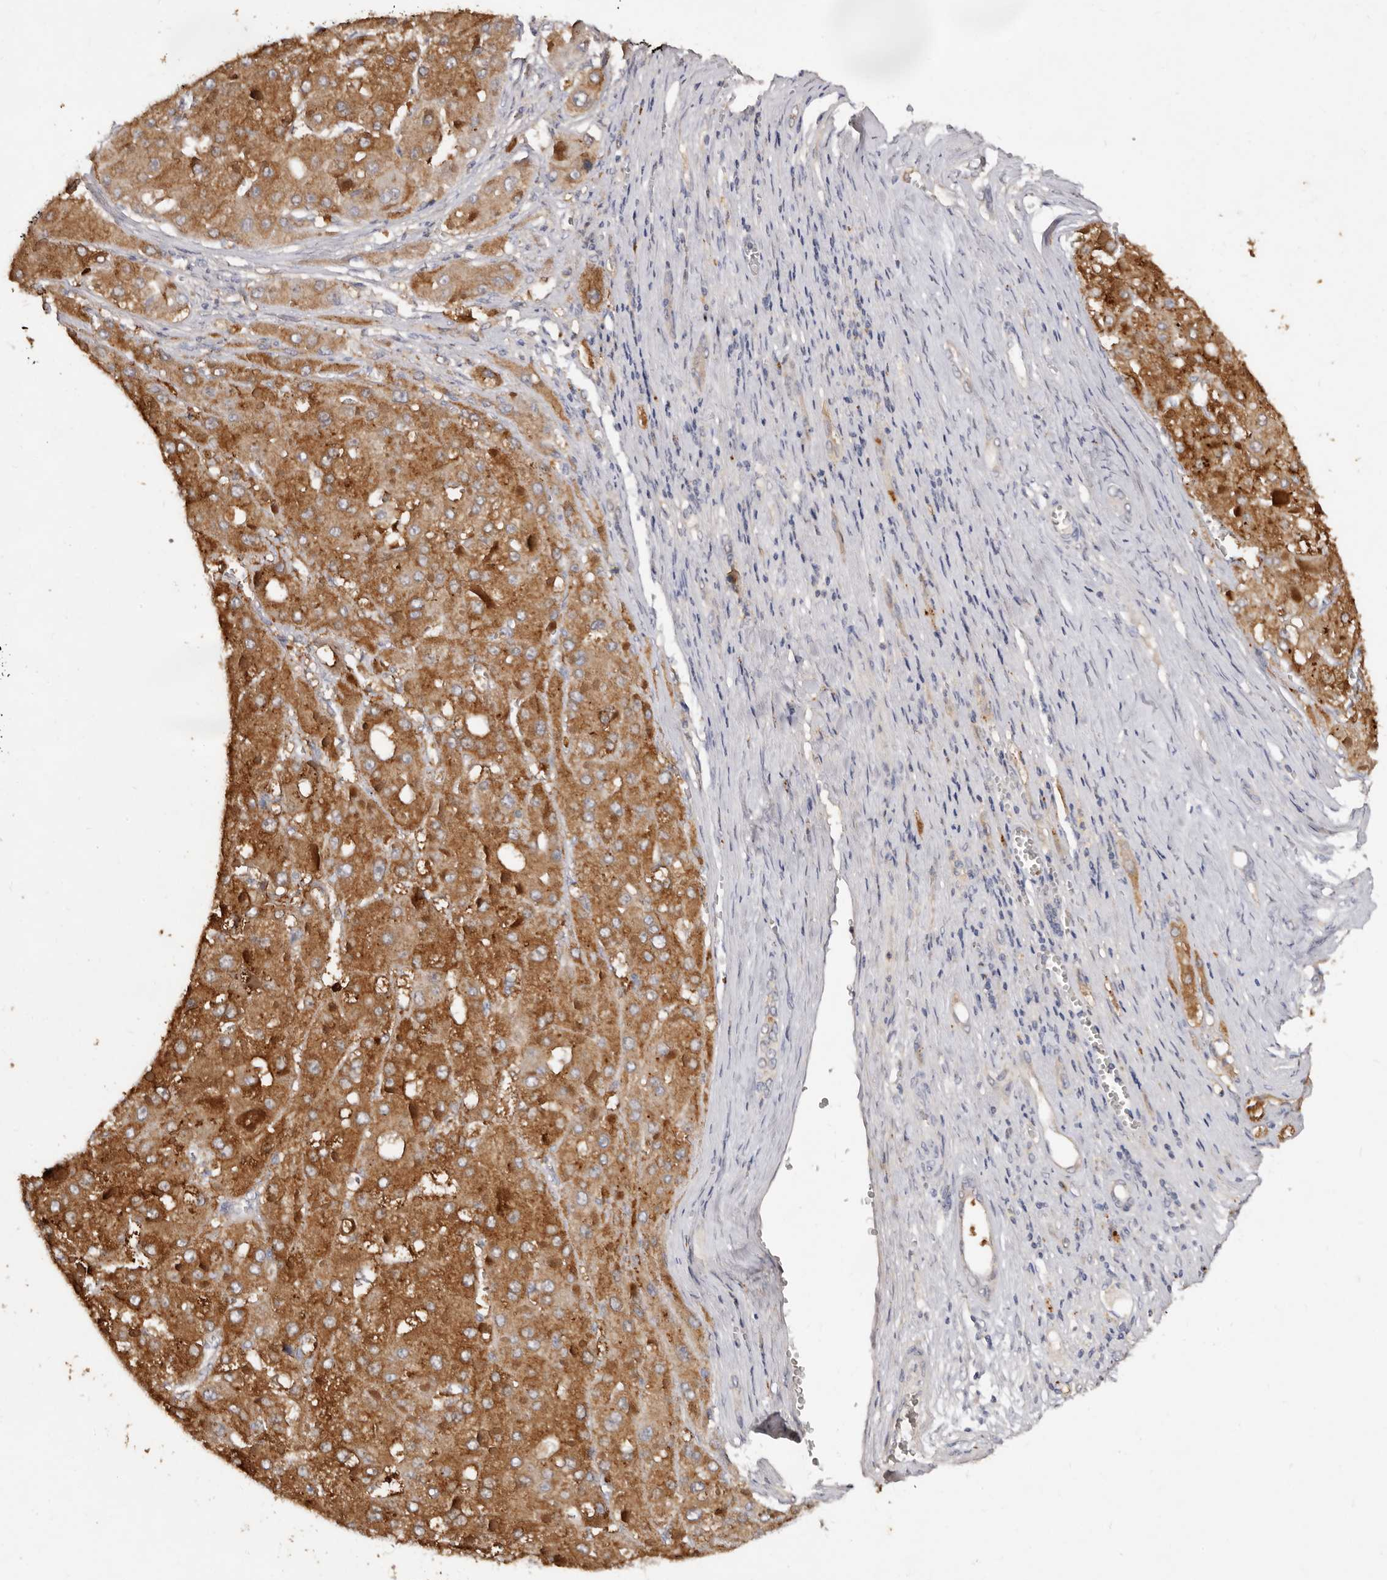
{"staining": {"intensity": "moderate", "quantity": ">75%", "location": "cytoplasmic/membranous"}, "tissue": "liver cancer", "cell_type": "Tumor cells", "image_type": "cancer", "snomed": [{"axis": "morphology", "description": "Carcinoma, Hepatocellular, NOS"}, {"axis": "topography", "description": "Liver"}], "caption": "Tumor cells demonstrate medium levels of moderate cytoplasmic/membranous positivity in about >75% of cells in human hepatocellular carcinoma (liver).", "gene": "EDEM1", "patient": {"sex": "female", "age": 73}}